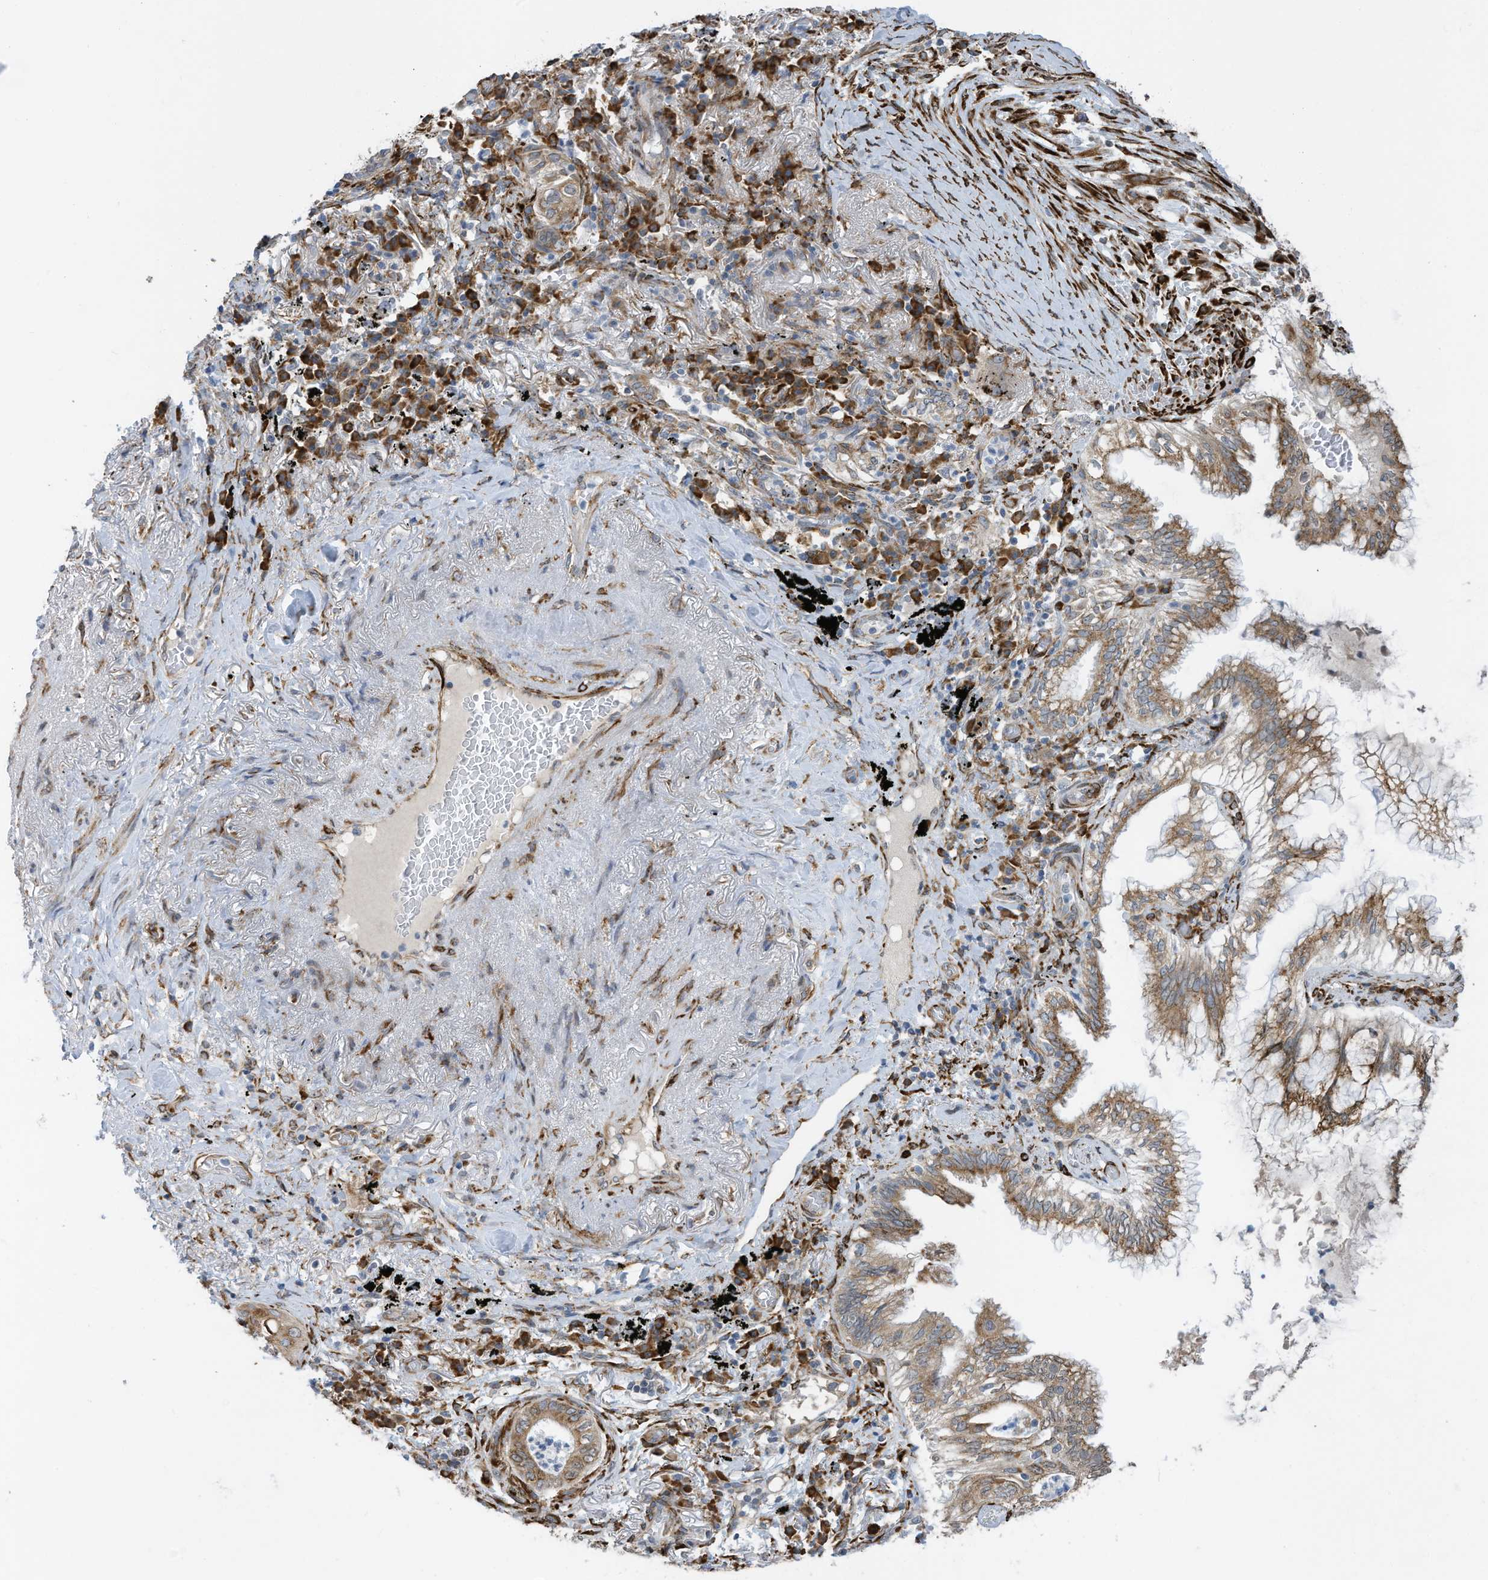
{"staining": {"intensity": "moderate", "quantity": "25%-75%", "location": "cytoplasmic/membranous"}, "tissue": "lung cancer", "cell_type": "Tumor cells", "image_type": "cancer", "snomed": [{"axis": "morphology", "description": "Adenocarcinoma, NOS"}, {"axis": "topography", "description": "Lung"}], "caption": "Human lung cancer (adenocarcinoma) stained with a brown dye reveals moderate cytoplasmic/membranous positive staining in approximately 25%-75% of tumor cells.", "gene": "ZBTB45", "patient": {"sex": "female", "age": 70}}